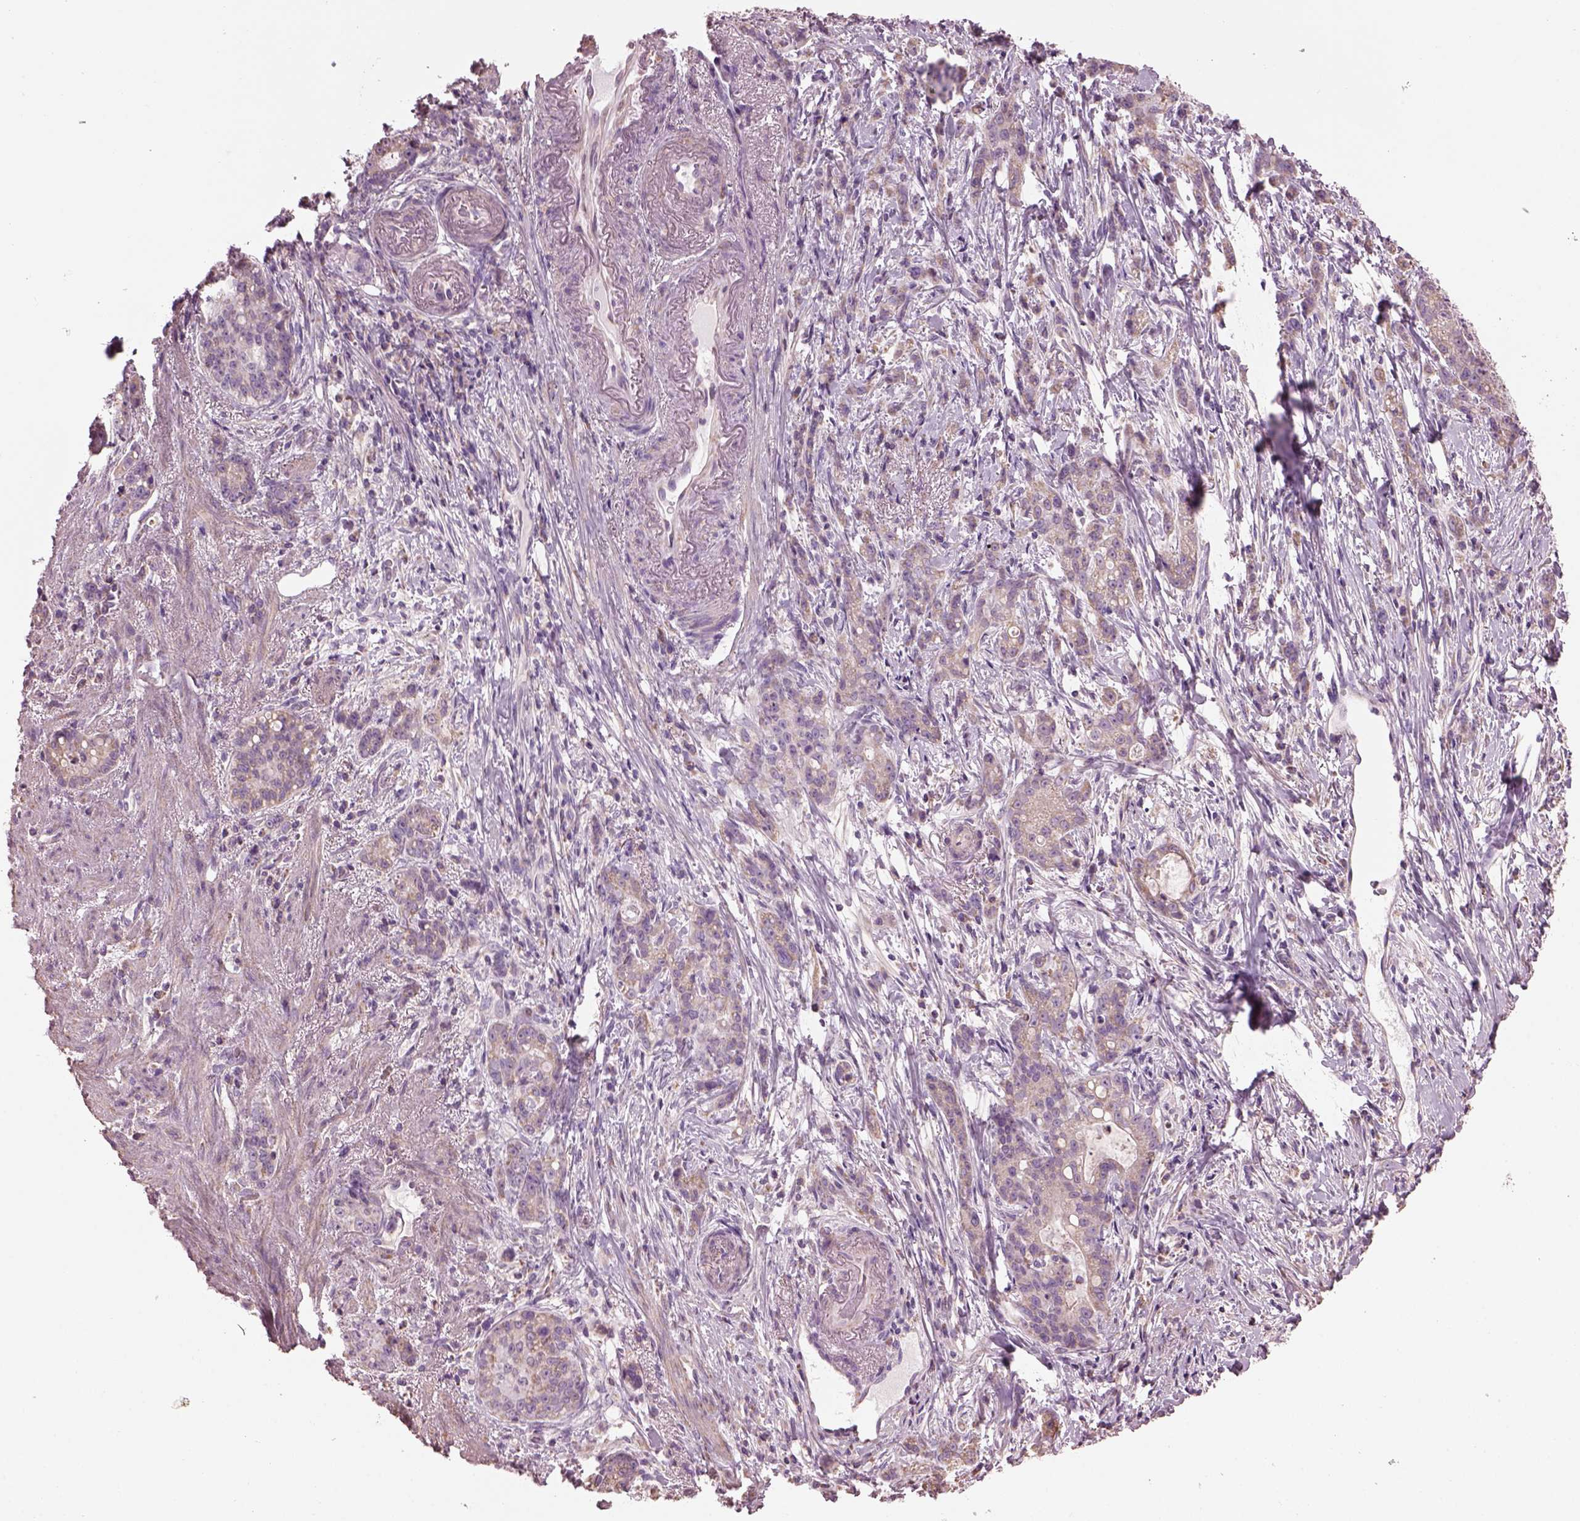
{"staining": {"intensity": "weak", "quantity": ">75%", "location": "cytoplasmic/membranous"}, "tissue": "stomach cancer", "cell_type": "Tumor cells", "image_type": "cancer", "snomed": [{"axis": "morphology", "description": "Adenocarcinoma, NOS"}, {"axis": "topography", "description": "Stomach, lower"}], "caption": "IHC histopathology image of neoplastic tissue: stomach cancer (adenocarcinoma) stained using IHC reveals low levels of weak protein expression localized specifically in the cytoplasmic/membranous of tumor cells, appearing as a cytoplasmic/membranous brown color.", "gene": "SPATA7", "patient": {"sex": "male", "age": 88}}